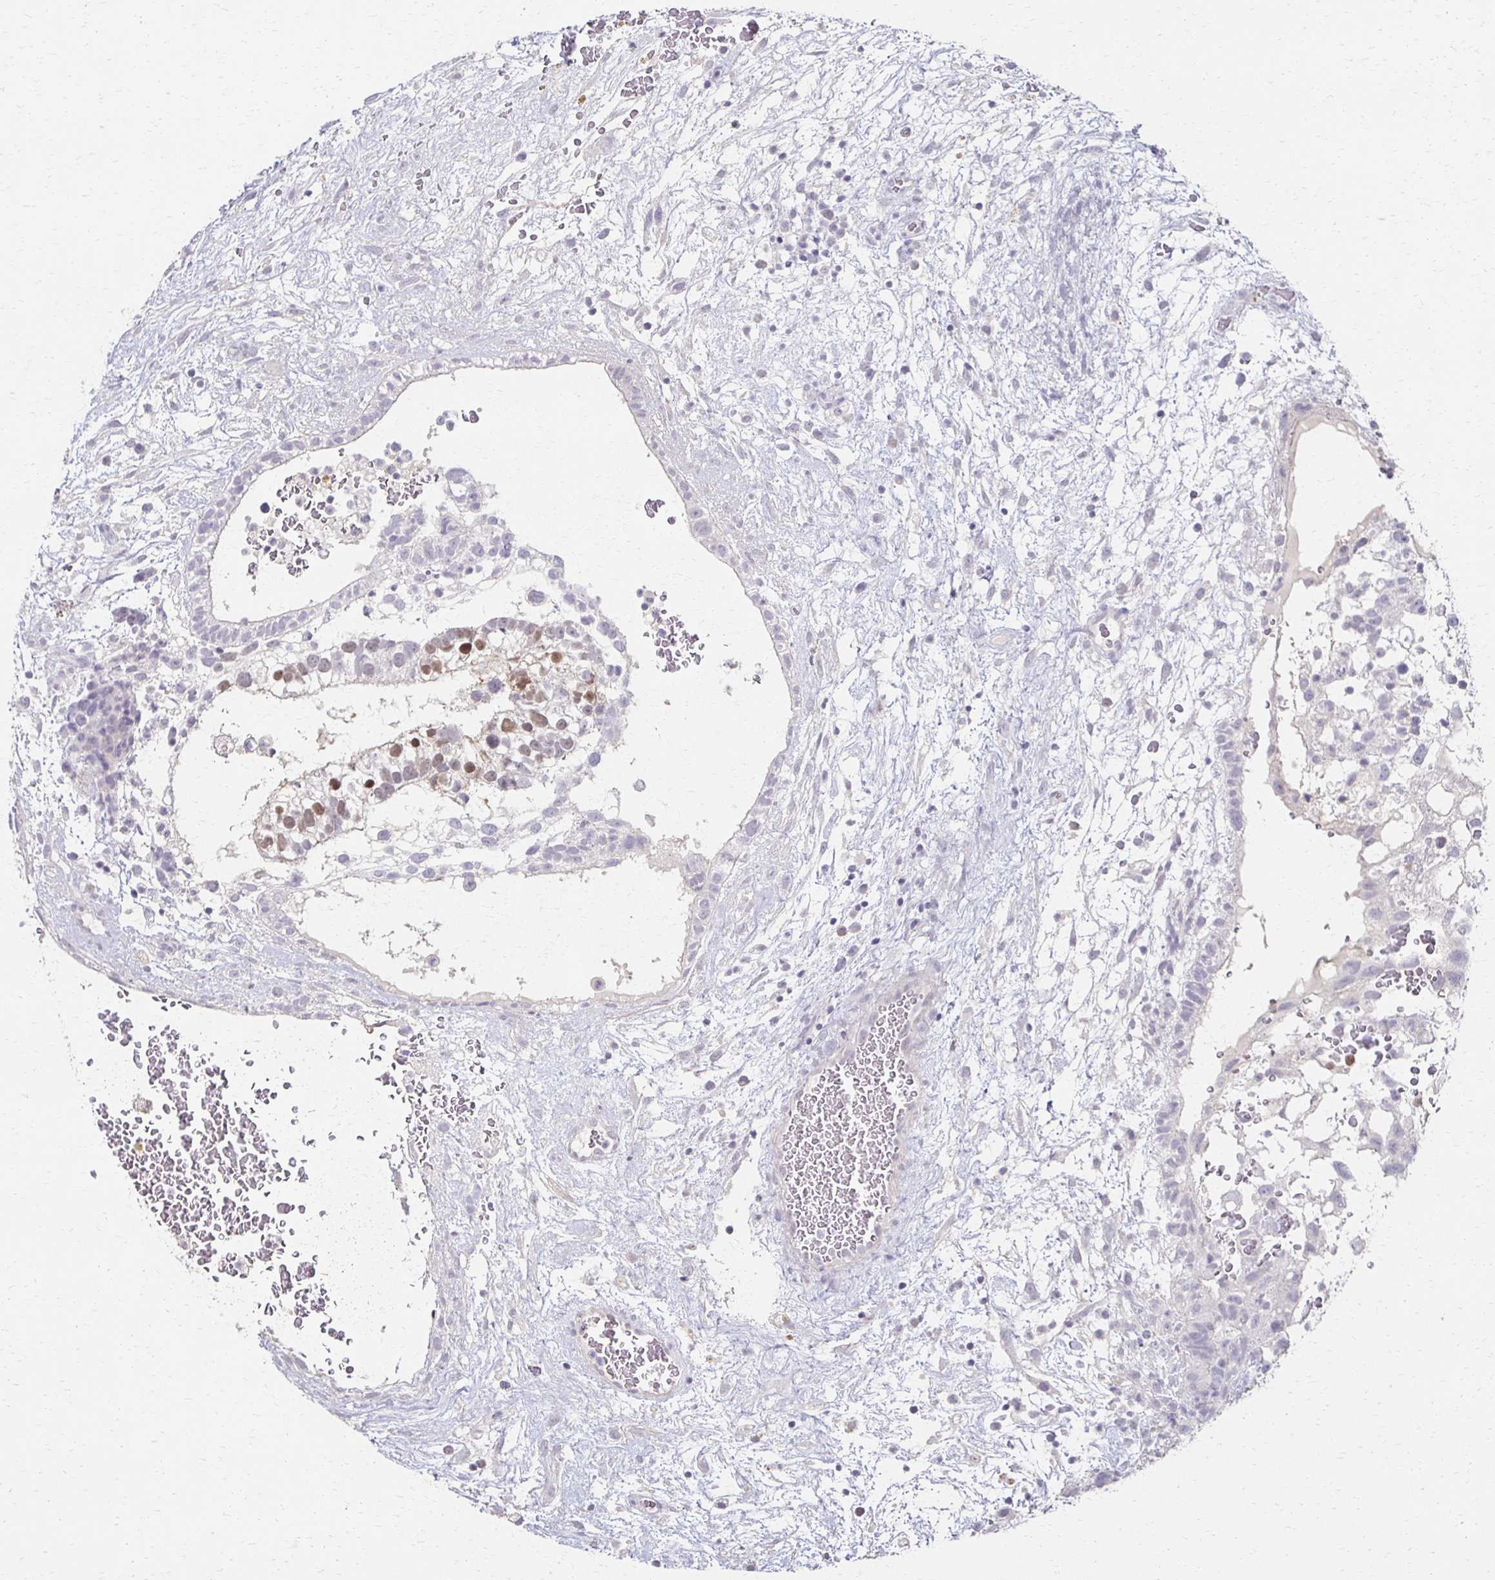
{"staining": {"intensity": "moderate", "quantity": "<25%", "location": "nuclear"}, "tissue": "testis cancer", "cell_type": "Tumor cells", "image_type": "cancer", "snomed": [{"axis": "morphology", "description": "Normal tissue, NOS"}, {"axis": "morphology", "description": "Carcinoma, Embryonal, NOS"}, {"axis": "topography", "description": "Testis"}], "caption": "The image exhibits immunohistochemical staining of embryonal carcinoma (testis). There is moderate nuclear expression is identified in approximately <25% of tumor cells. (DAB IHC with brightfield microscopy, high magnification).", "gene": "FOXO4", "patient": {"sex": "male", "age": 32}}